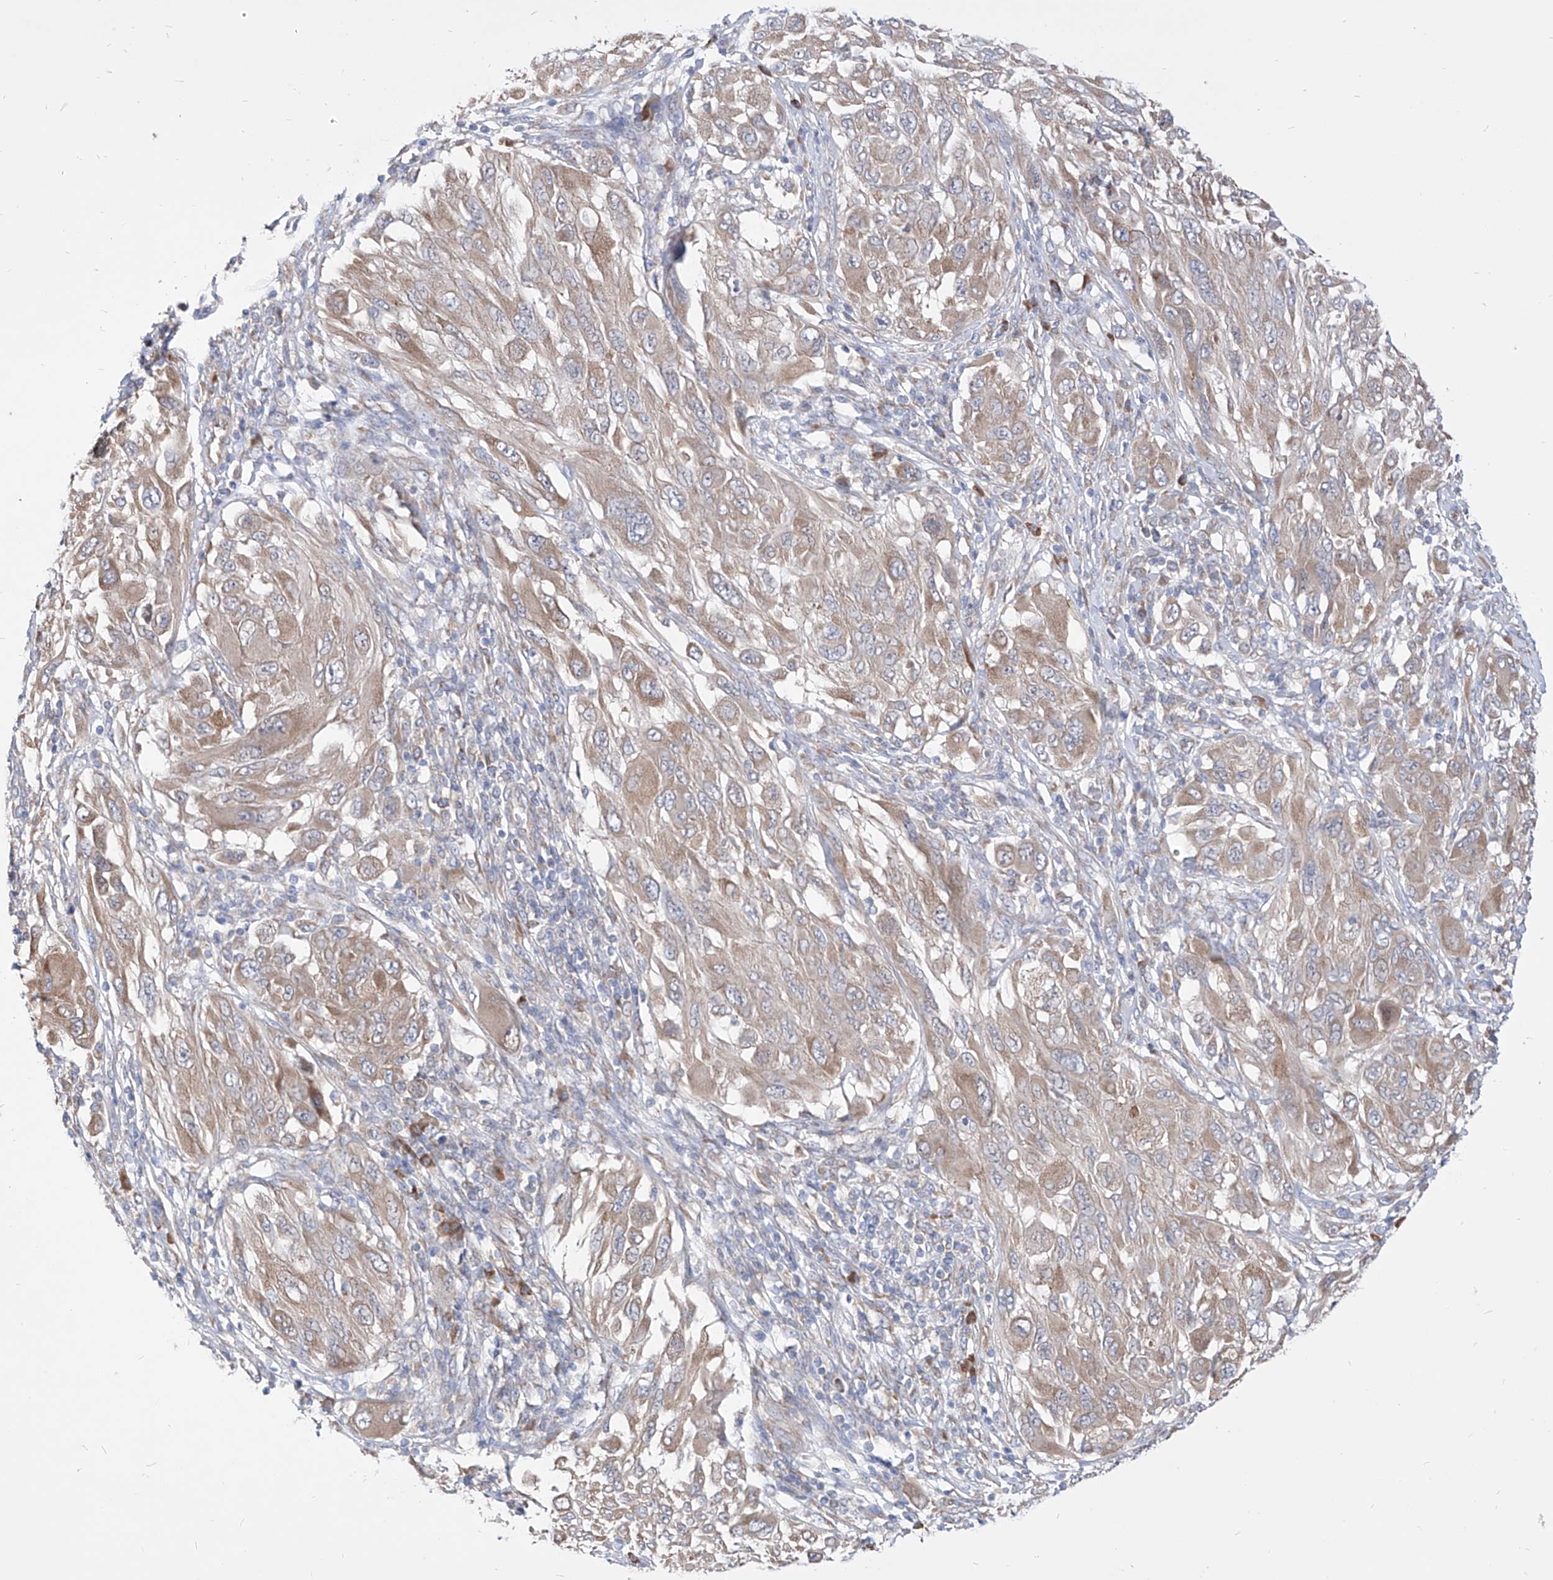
{"staining": {"intensity": "weak", "quantity": ">75%", "location": "cytoplasmic/membranous"}, "tissue": "melanoma", "cell_type": "Tumor cells", "image_type": "cancer", "snomed": [{"axis": "morphology", "description": "Malignant melanoma, NOS"}, {"axis": "topography", "description": "Skin"}], "caption": "DAB (3,3'-diaminobenzidine) immunohistochemical staining of human melanoma demonstrates weak cytoplasmic/membranous protein expression in approximately >75% of tumor cells. Nuclei are stained in blue.", "gene": "UFL1", "patient": {"sex": "female", "age": 91}}